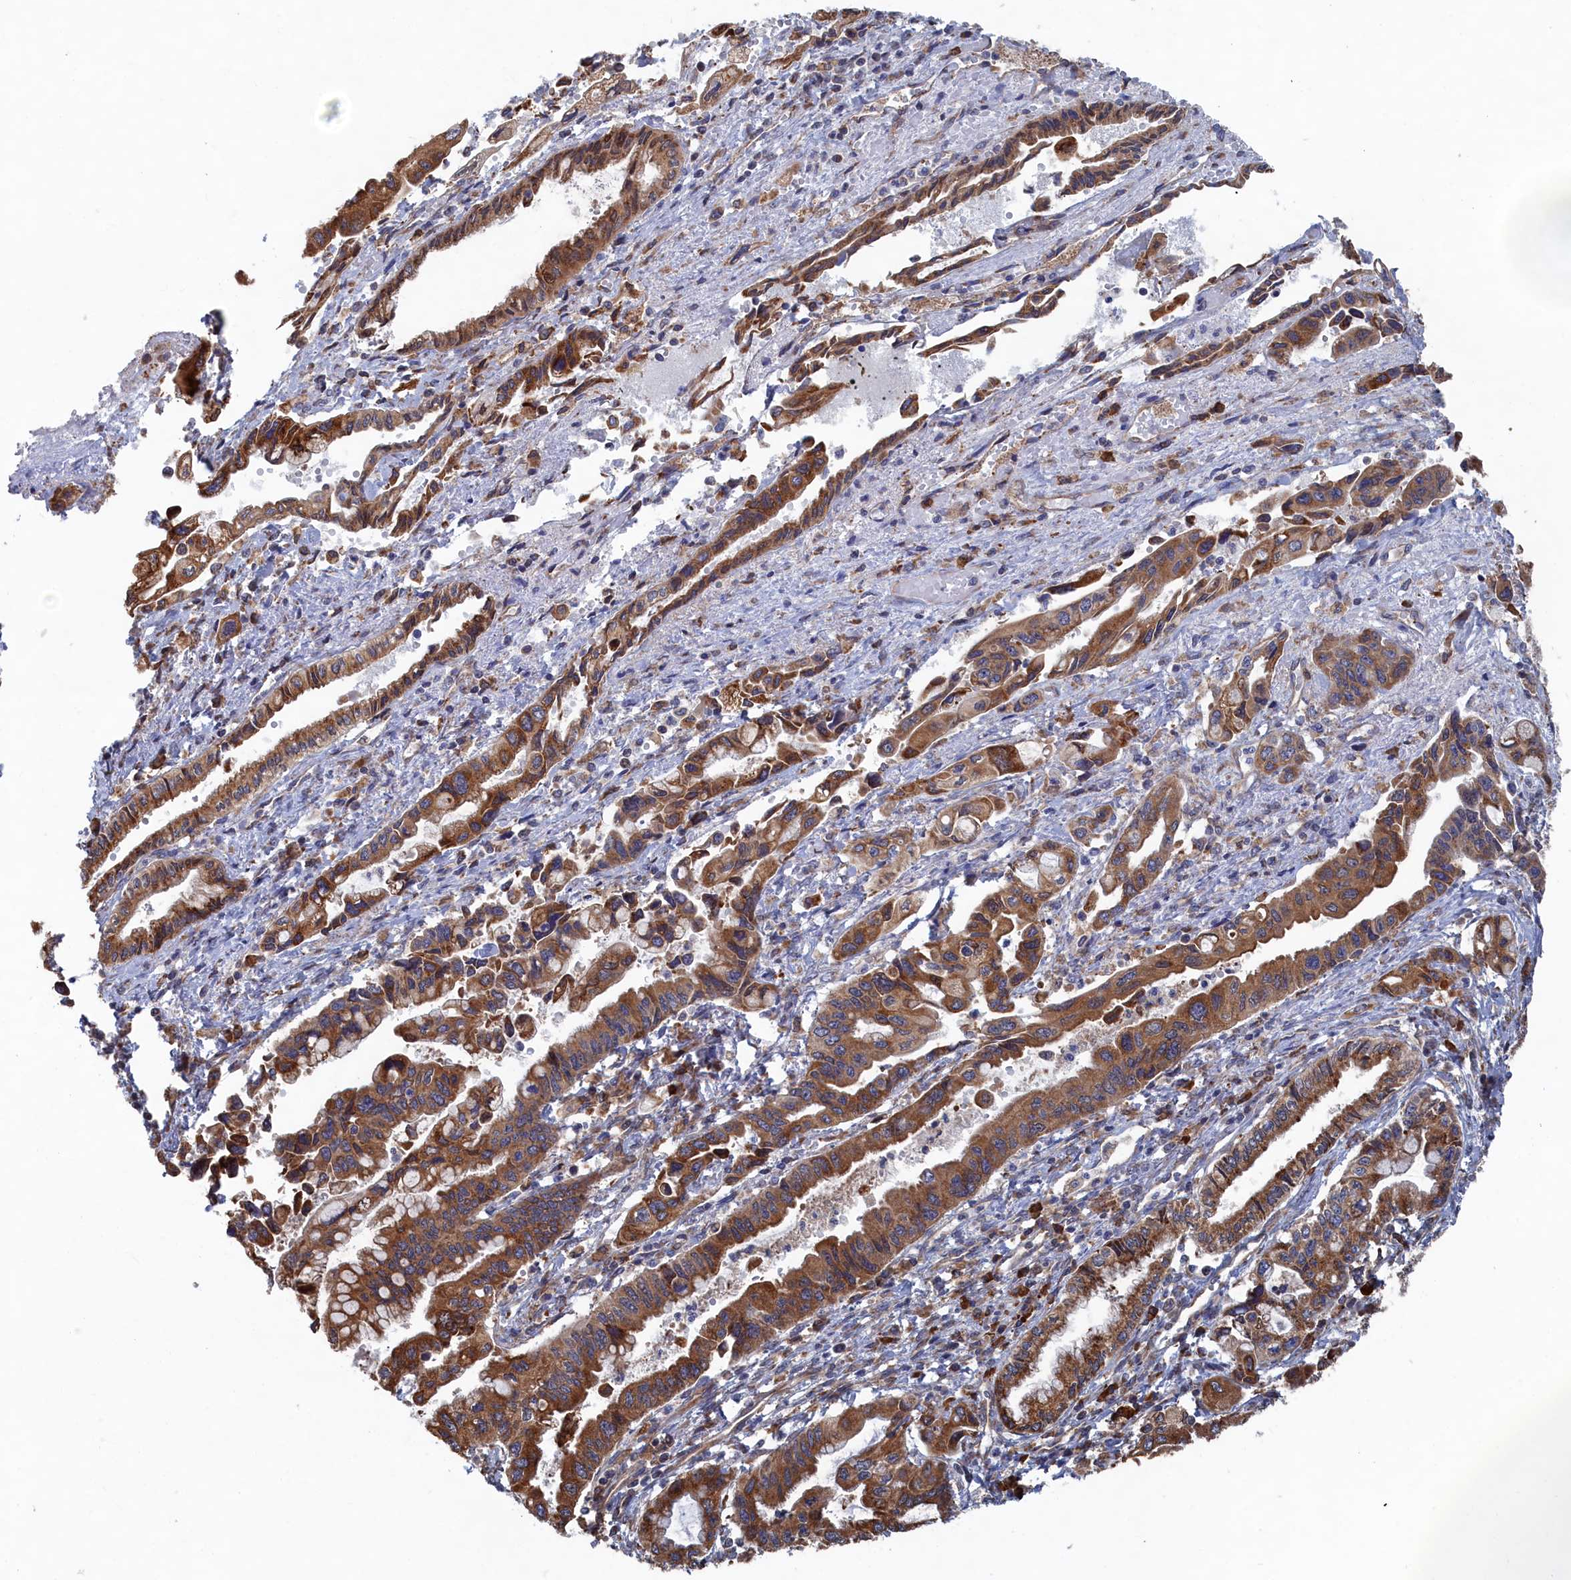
{"staining": {"intensity": "moderate", "quantity": ">75%", "location": "cytoplasmic/membranous"}, "tissue": "pancreatic cancer", "cell_type": "Tumor cells", "image_type": "cancer", "snomed": [{"axis": "morphology", "description": "Adenocarcinoma, NOS"}, {"axis": "topography", "description": "Pancreas"}], "caption": "Human pancreatic adenocarcinoma stained with a brown dye reveals moderate cytoplasmic/membranous positive expression in approximately >75% of tumor cells.", "gene": "BPIFB6", "patient": {"sex": "female", "age": 50}}